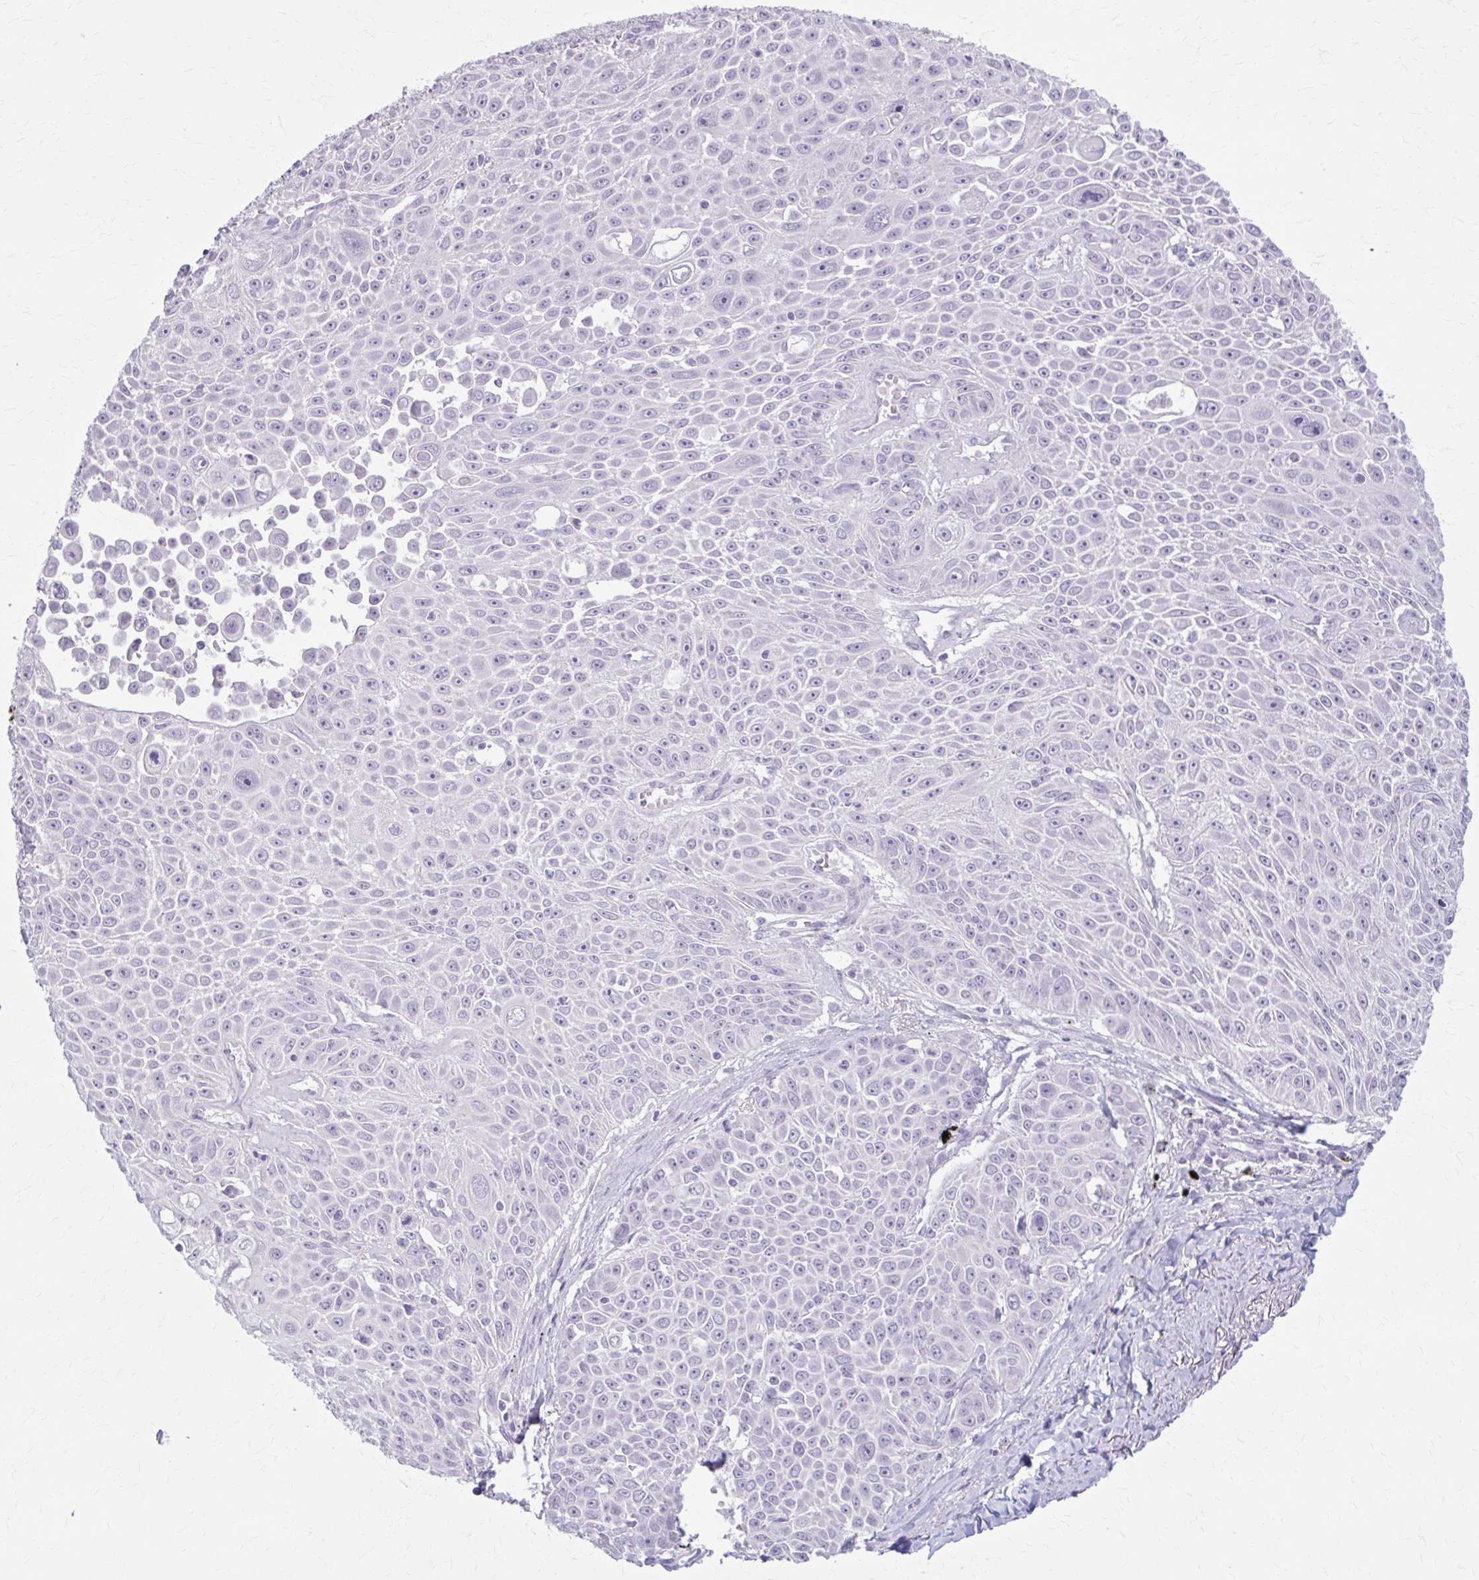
{"staining": {"intensity": "negative", "quantity": "none", "location": "none"}, "tissue": "lung cancer", "cell_type": "Tumor cells", "image_type": "cancer", "snomed": [{"axis": "morphology", "description": "Squamous cell carcinoma, NOS"}, {"axis": "morphology", "description": "Squamous cell carcinoma, metastatic, NOS"}, {"axis": "topography", "description": "Lymph node"}, {"axis": "topography", "description": "Lung"}], "caption": "Immunohistochemistry micrograph of neoplastic tissue: lung squamous cell carcinoma stained with DAB (3,3'-diaminobenzidine) exhibits no significant protein expression in tumor cells.", "gene": "OR4B1", "patient": {"sex": "female", "age": 62}}